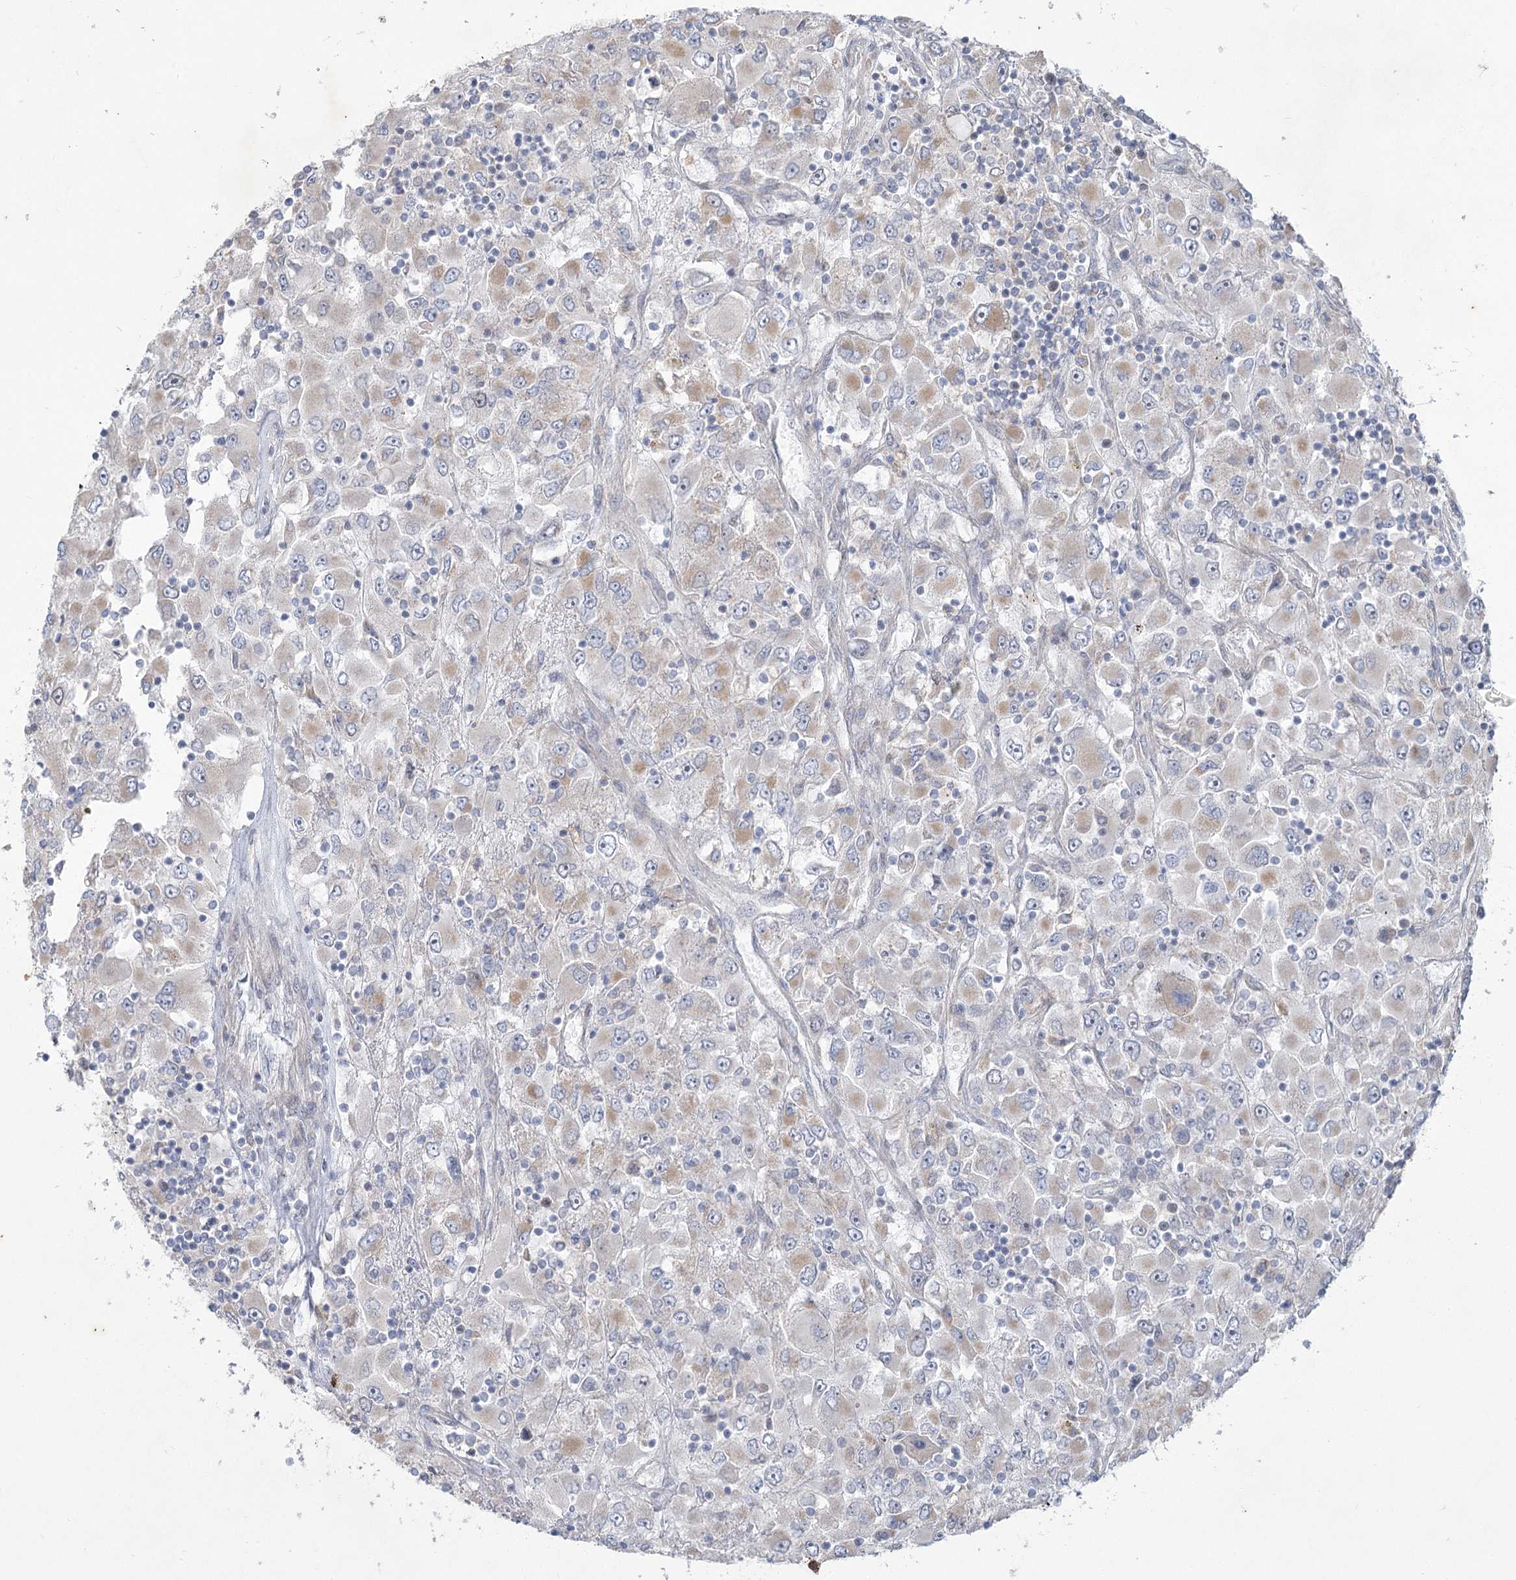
{"staining": {"intensity": "weak", "quantity": "25%-75%", "location": "cytoplasmic/membranous"}, "tissue": "renal cancer", "cell_type": "Tumor cells", "image_type": "cancer", "snomed": [{"axis": "morphology", "description": "Adenocarcinoma, NOS"}, {"axis": "topography", "description": "Kidney"}], "caption": "Approximately 25%-75% of tumor cells in human renal adenocarcinoma demonstrate weak cytoplasmic/membranous protein staining as visualized by brown immunohistochemical staining.", "gene": "PLA2G12A", "patient": {"sex": "female", "age": 52}}